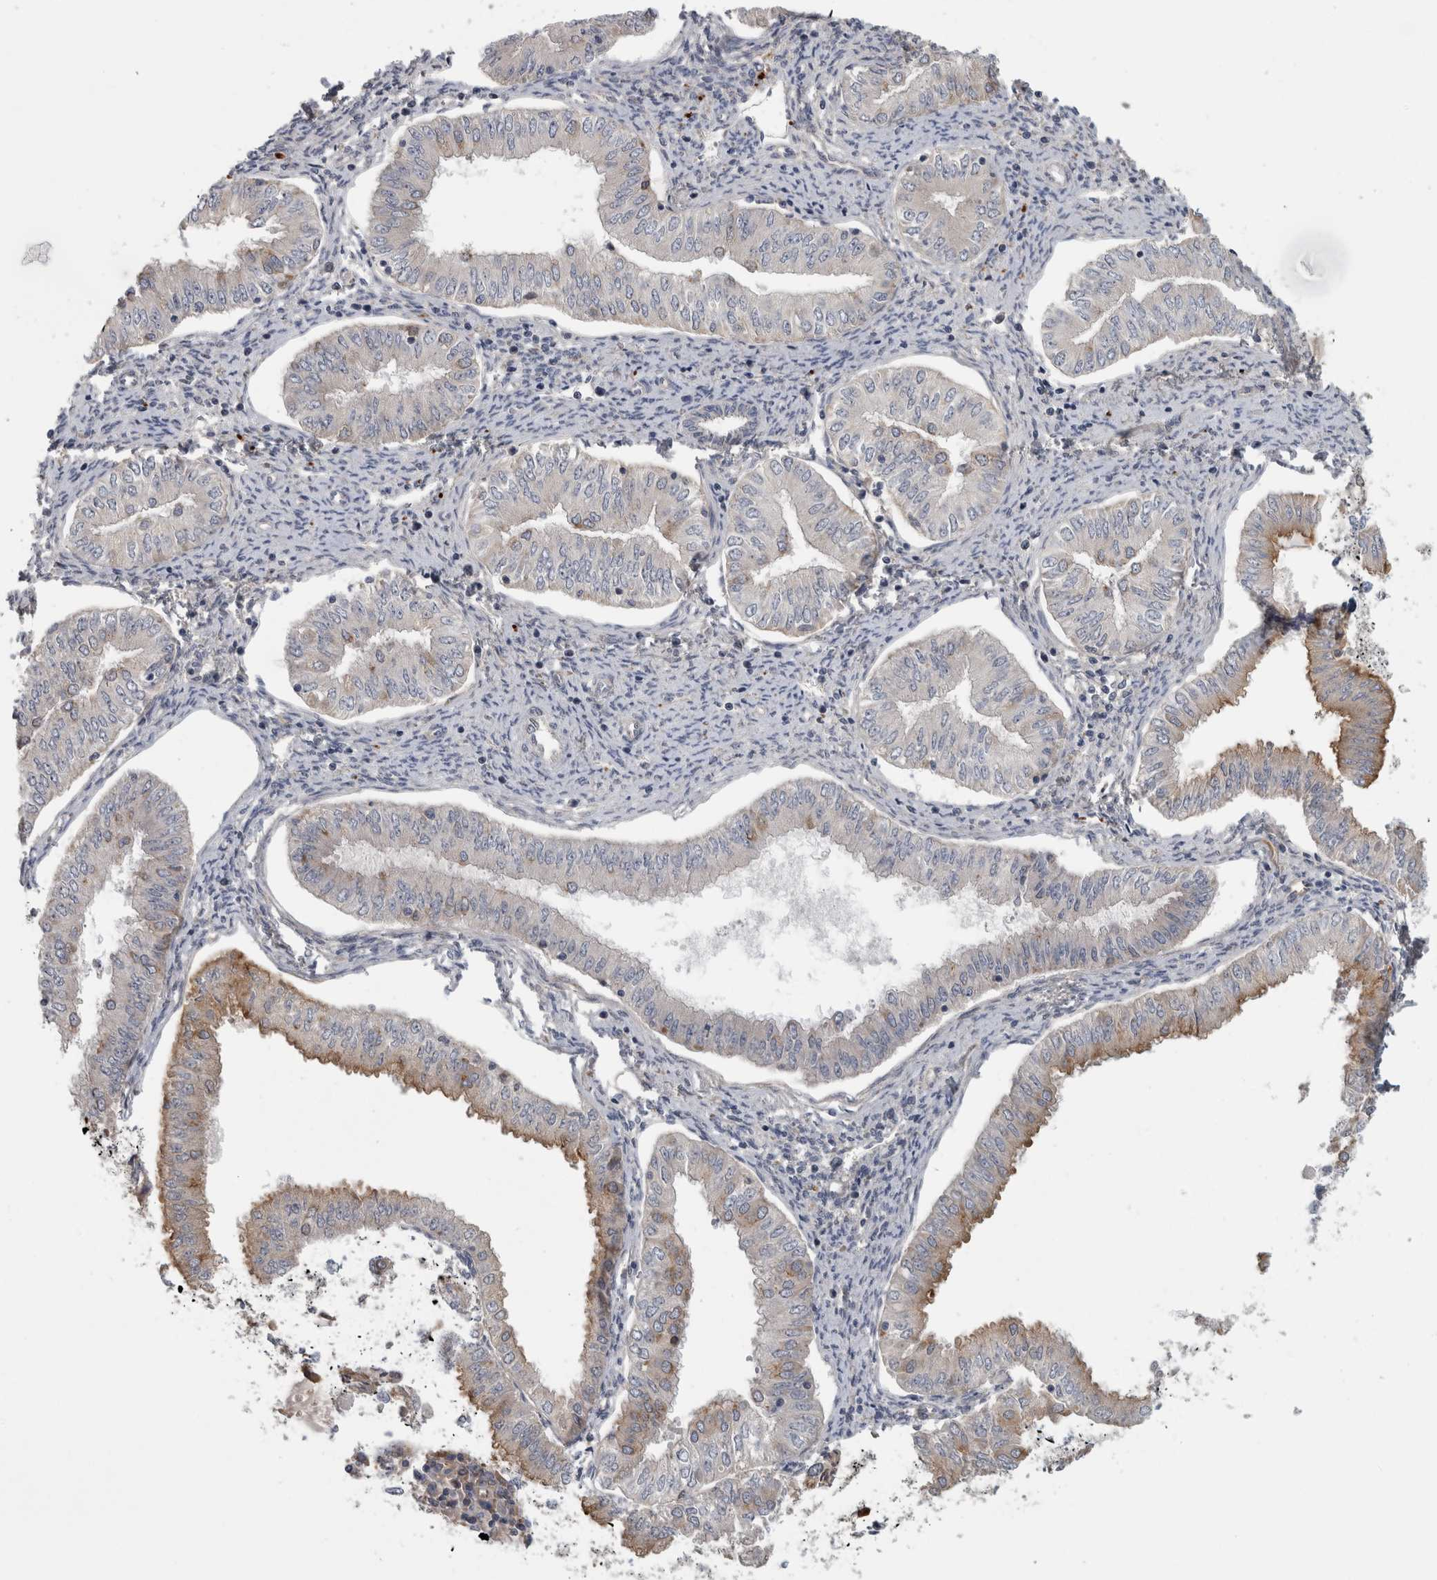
{"staining": {"intensity": "moderate", "quantity": "<25%", "location": "cytoplasmic/membranous"}, "tissue": "endometrial cancer", "cell_type": "Tumor cells", "image_type": "cancer", "snomed": [{"axis": "morphology", "description": "Normal tissue, NOS"}, {"axis": "morphology", "description": "Adenocarcinoma, NOS"}, {"axis": "topography", "description": "Endometrium"}], "caption": "A micrograph of endometrial adenocarcinoma stained for a protein reveals moderate cytoplasmic/membranous brown staining in tumor cells.", "gene": "ATXN2", "patient": {"sex": "female", "age": 53}}